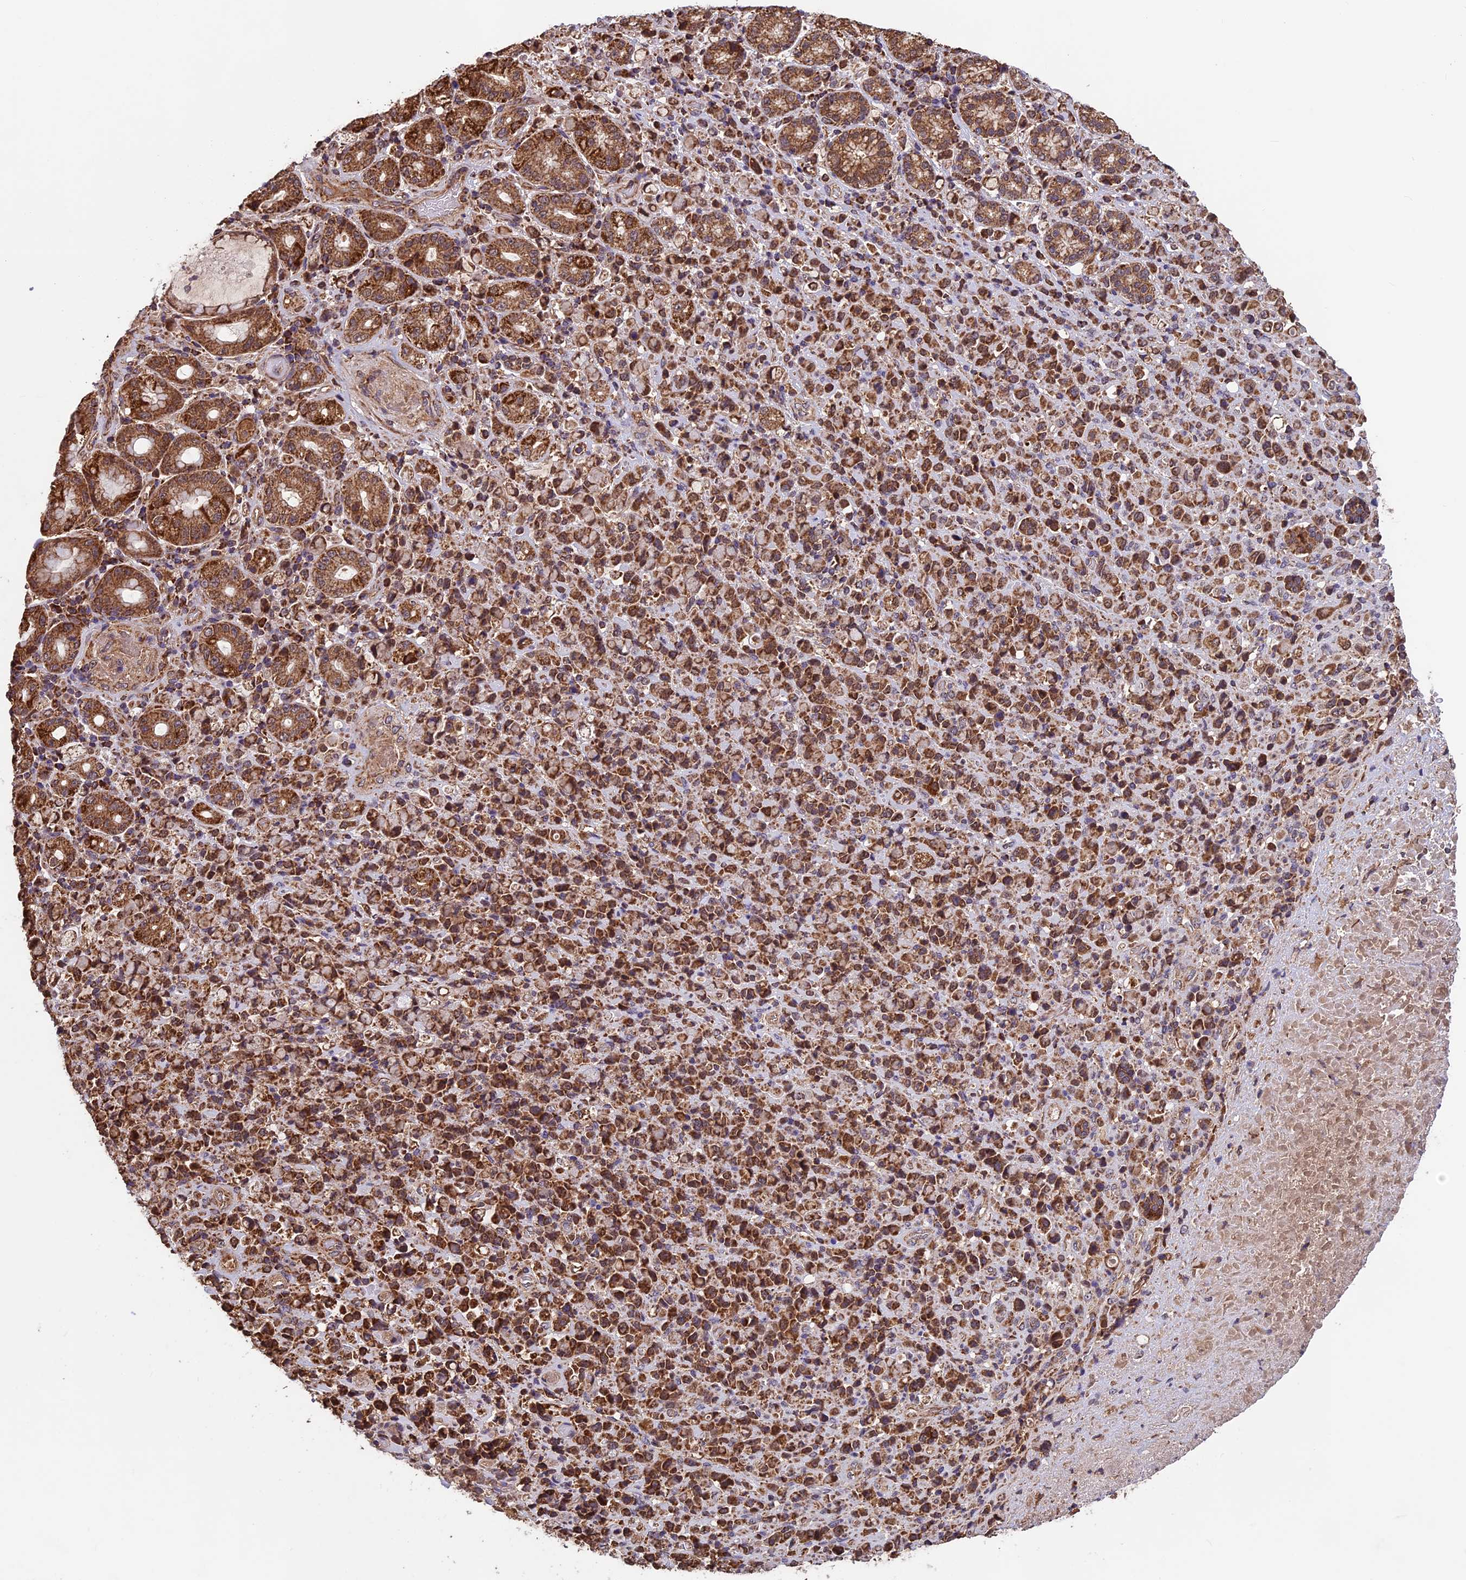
{"staining": {"intensity": "strong", "quantity": ">75%", "location": "cytoplasmic/membranous"}, "tissue": "stomach cancer", "cell_type": "Tumor cells", "image_type": "cancer", "snomed": [{"axis": "morphology", "description": "Normal tissue, NOS"}, {"axis": "morphology", "description": "Adenocarcinoma, NOS"}, {"axis": "topography", "description": "Stomach"}], "caption": "Tumor cells show high levels of strong cytoplasmic/membranous expression in about >75% of cells in human stomach cancer (adenocarcinoma).", "gene": "CCDC15", "patient": {"sex": "female", "age": 79}}